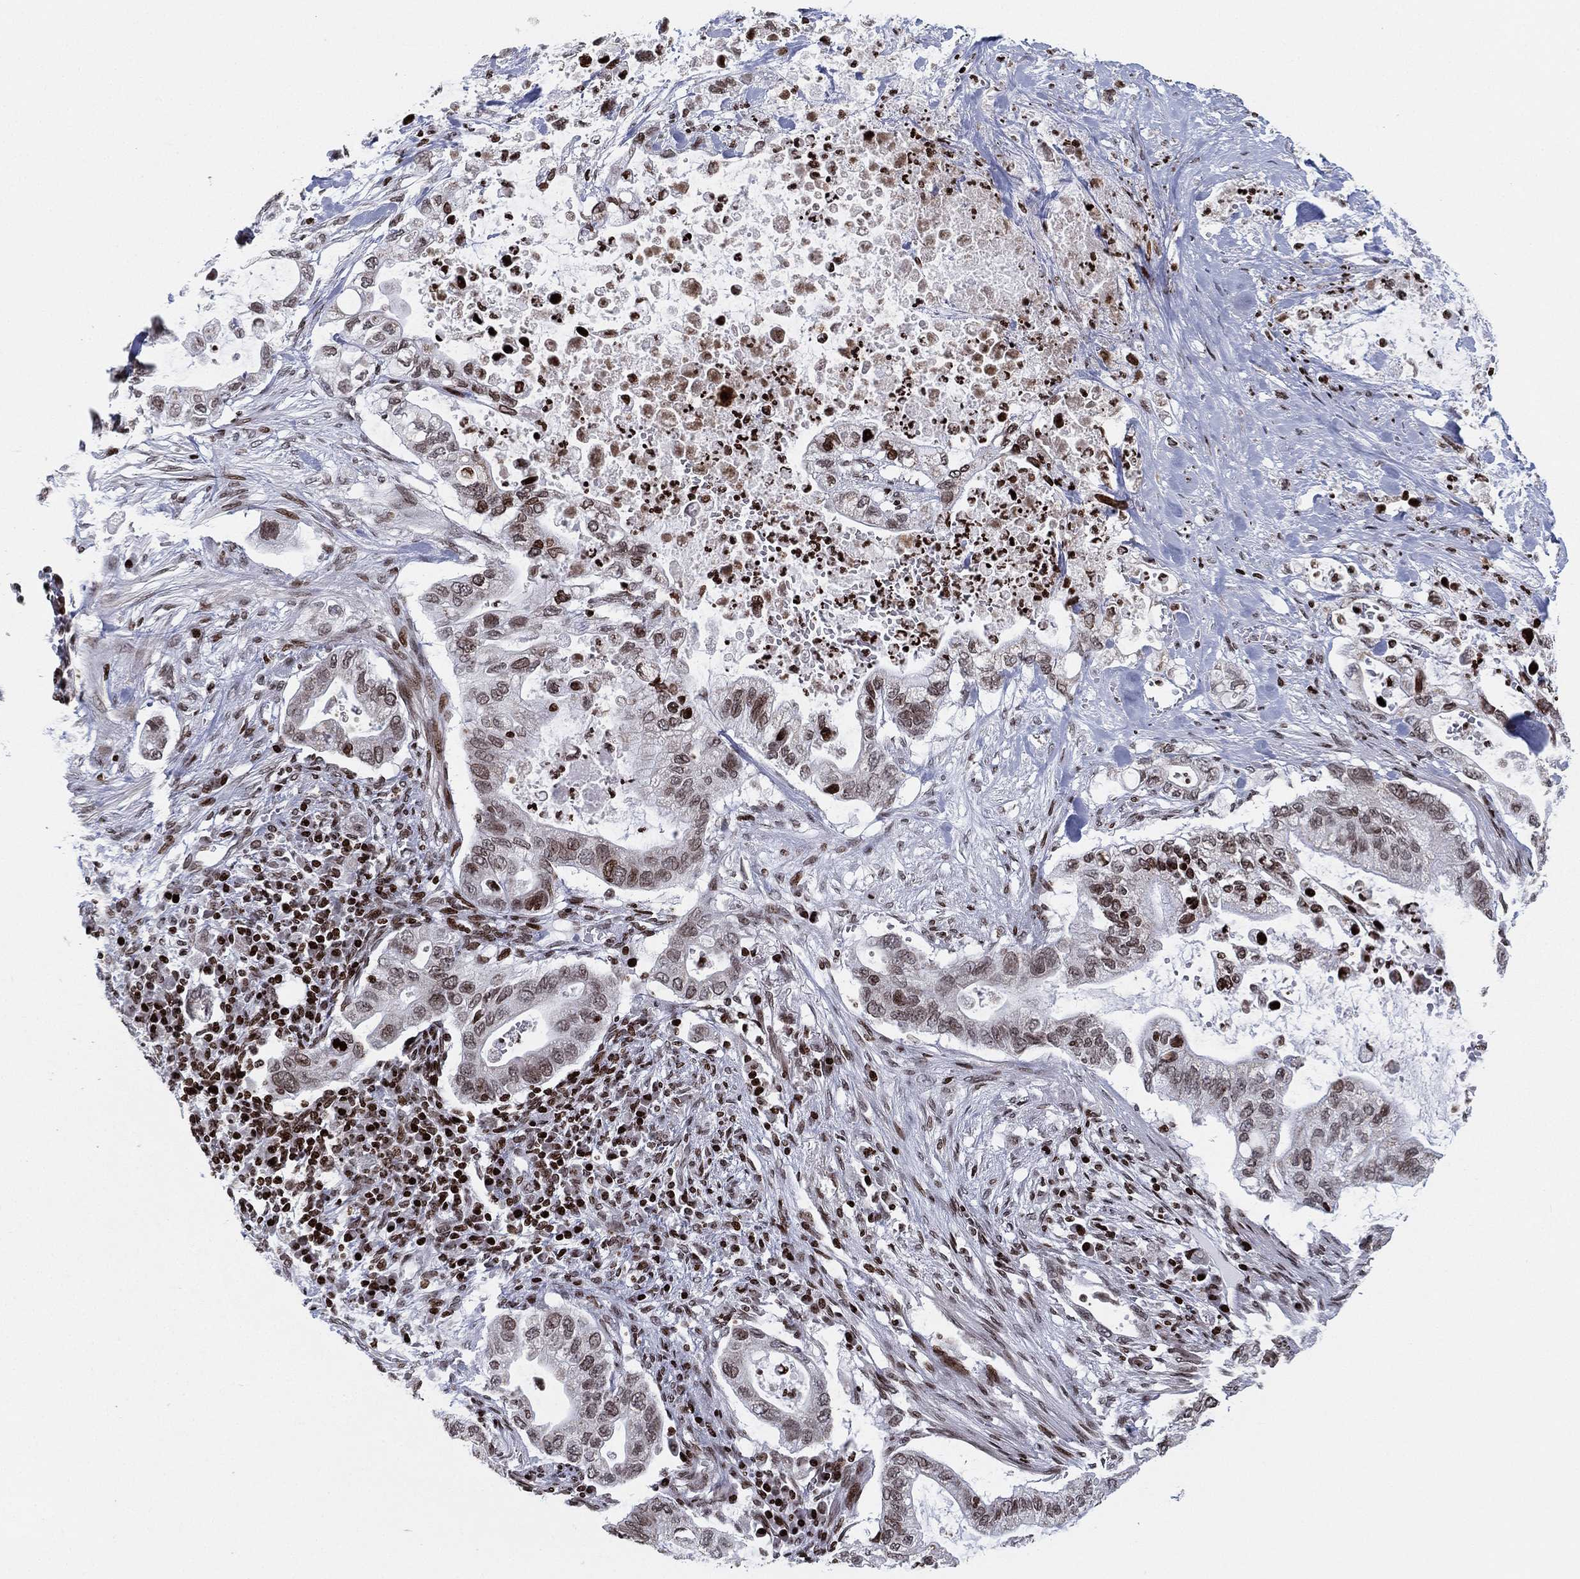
{"staining": {"intensity": "weak", "quantity": "25%-75%", "location": "nuclear"}, "tissue": "pancreatic cancer", "cell_type": "Tumor cells", "image_type": "cancer", "snomed": [{"axis": "morphology", "description": "Adenocarcinoma, NOS"}, {"axis": "topography", "description": "Pancreas"}], "caption": "This photomicrograph exhibits pancreatic adenocarcinoma stained with immunohistochemistry to label a protein in brown. The nuclear of tumor cells show weak positivity for the protein. Nuclei are counter-stained blue.", "gene": "MFSD14A", "patient": {"sex": "female", "age": 72}}